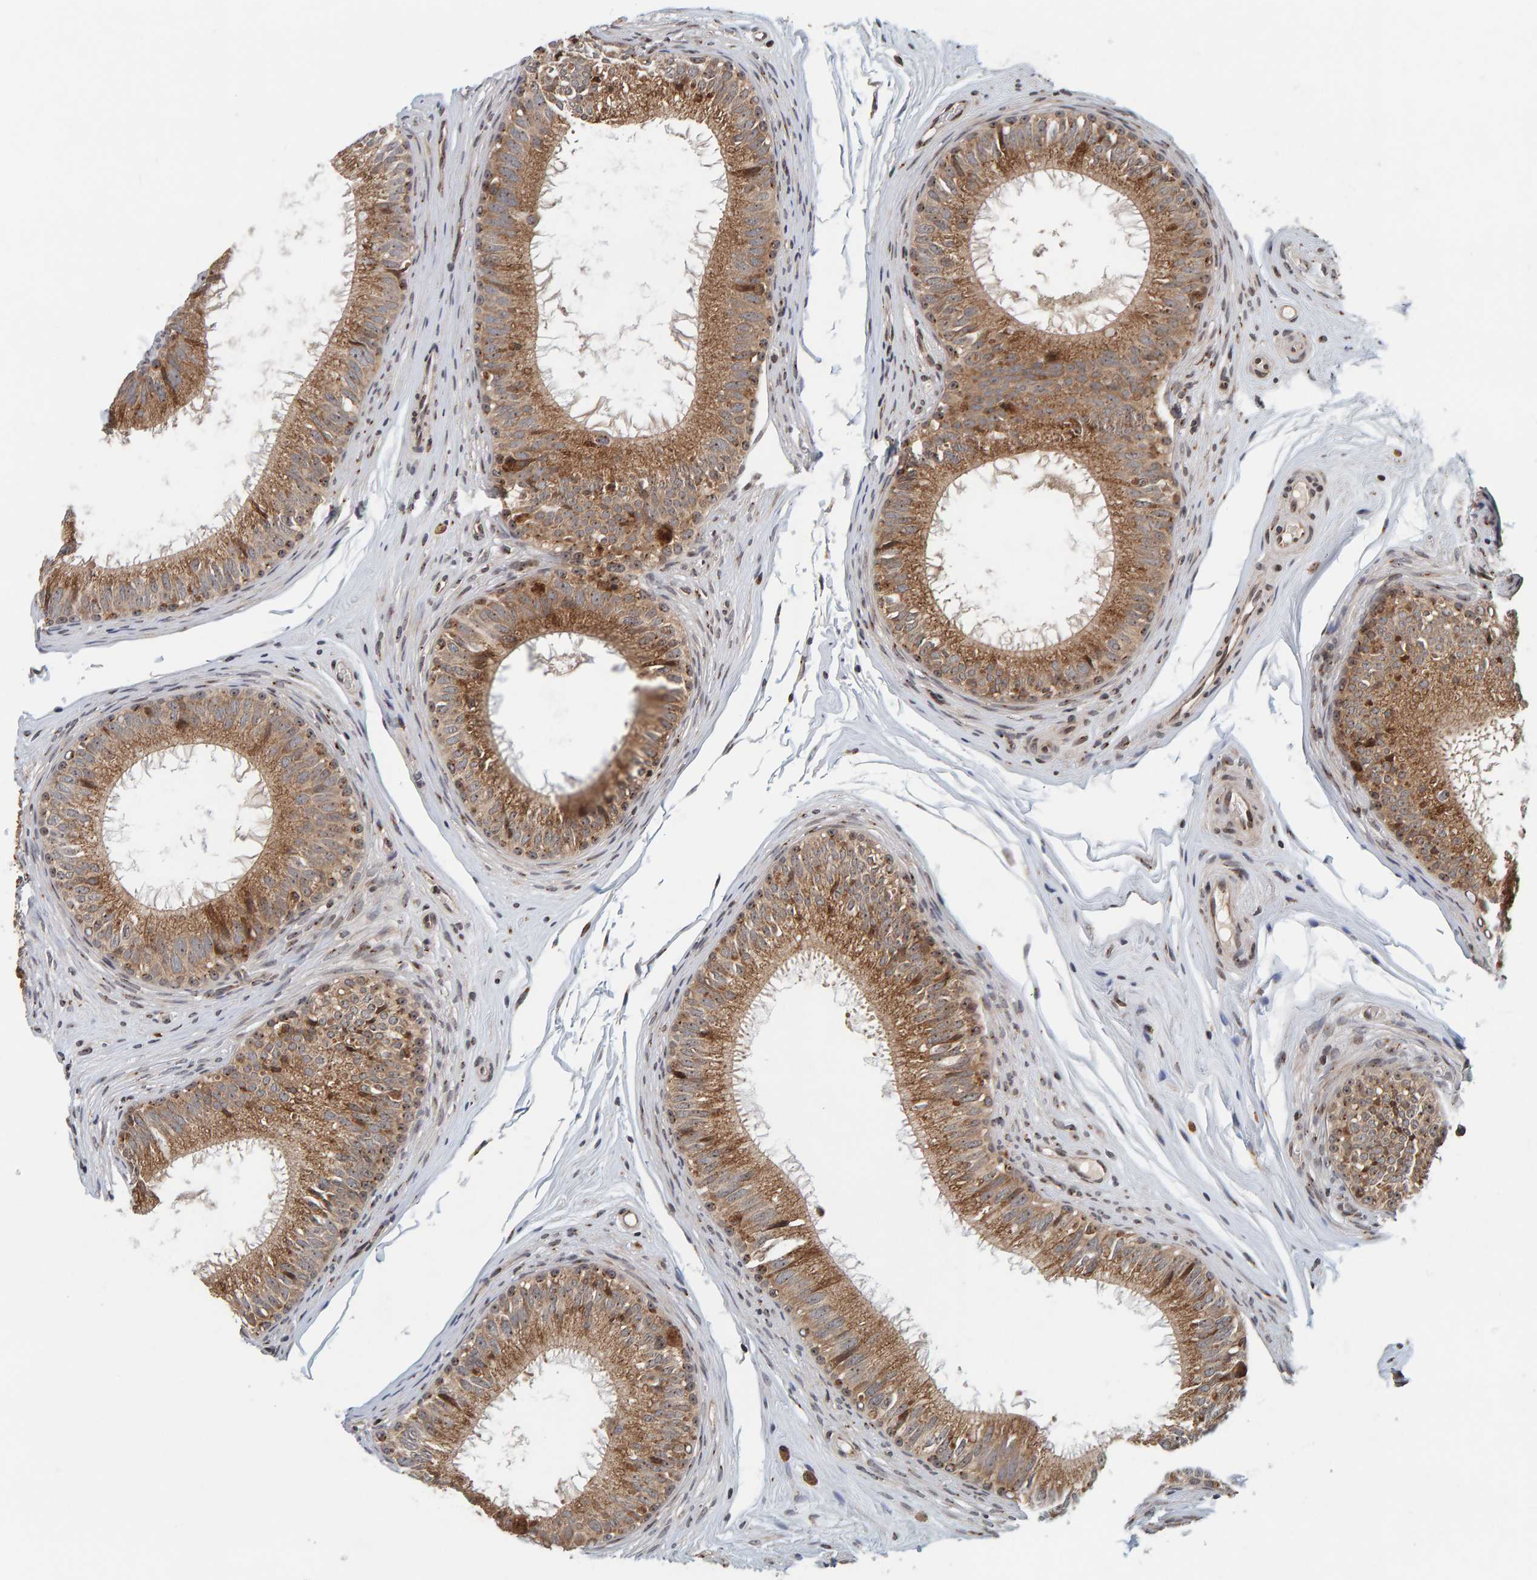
{"staining": {"intensity": "moderate", "quantity": ">75%", "location": "cytoplasmic/membranous"}, "tissue": "epididymis", "cell_type": "Glandular cells", "image_type": "normal", "snomed": [{"axis": "morphology", "description": "Normal tissue, NOS"}, {"axis": "topography", "description": "Epididymis"}], "caption": "Epididymis was stained to show a protein in brown. There is medium levels of moderate cytoplasmic/membranous expression in approximately >75% of glandular cells.", "gene": "CCDC182", "patient": {"sex": "male", "age": 32}}